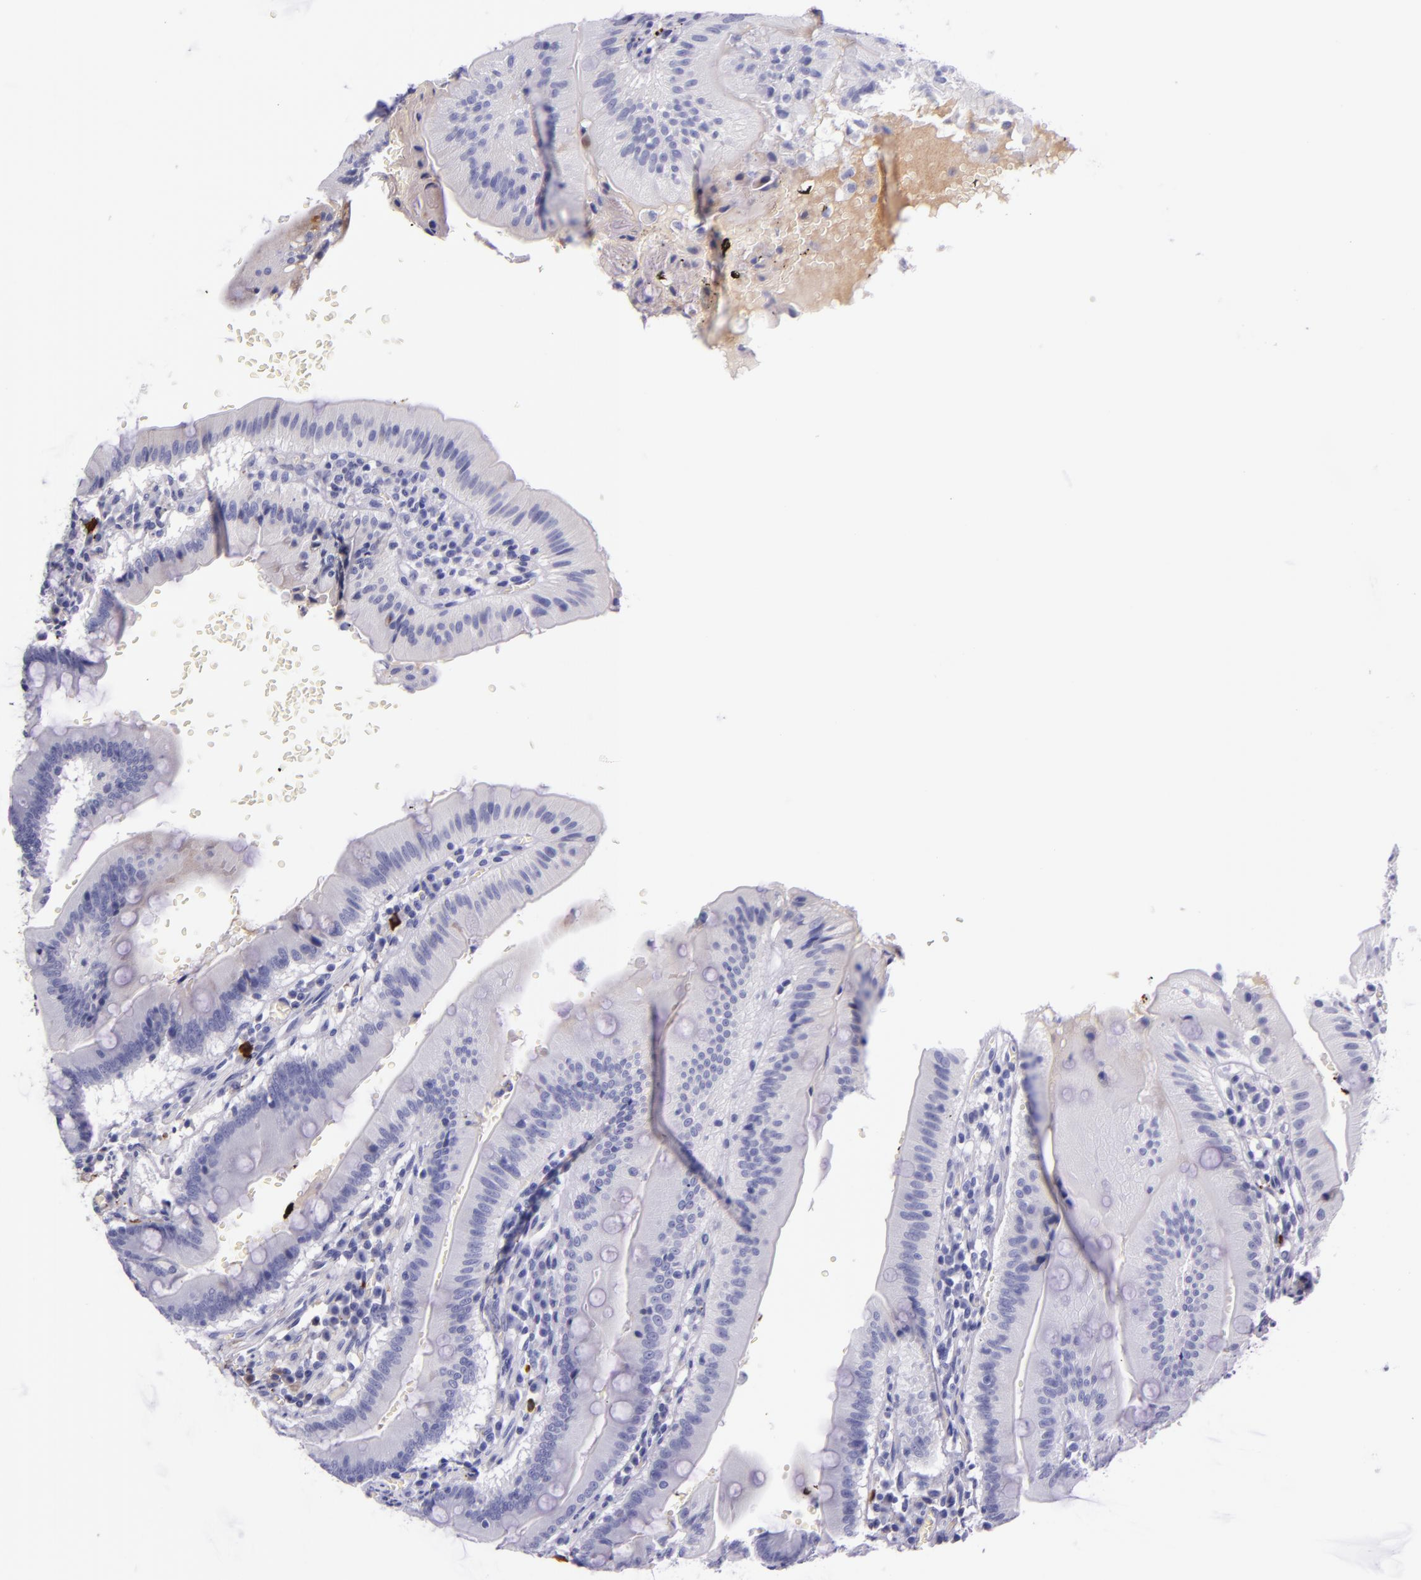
{"staining": {"intensity": "negative", "quantity": "none", "location": "none"}, "tissue": "small intestine", "cell_type": "Glandular cells", "image_type": "normal", "snomed": [{"axis": "morphology", "description": "Normal tissue, NOS"}, {"axis": "topography", "description": "Small intestine"}], "caption": "The image shows no significant expression in glandular cells of small intestine.", "gene": "KNG1", "patient": {"sex": "male", "age": 71}}